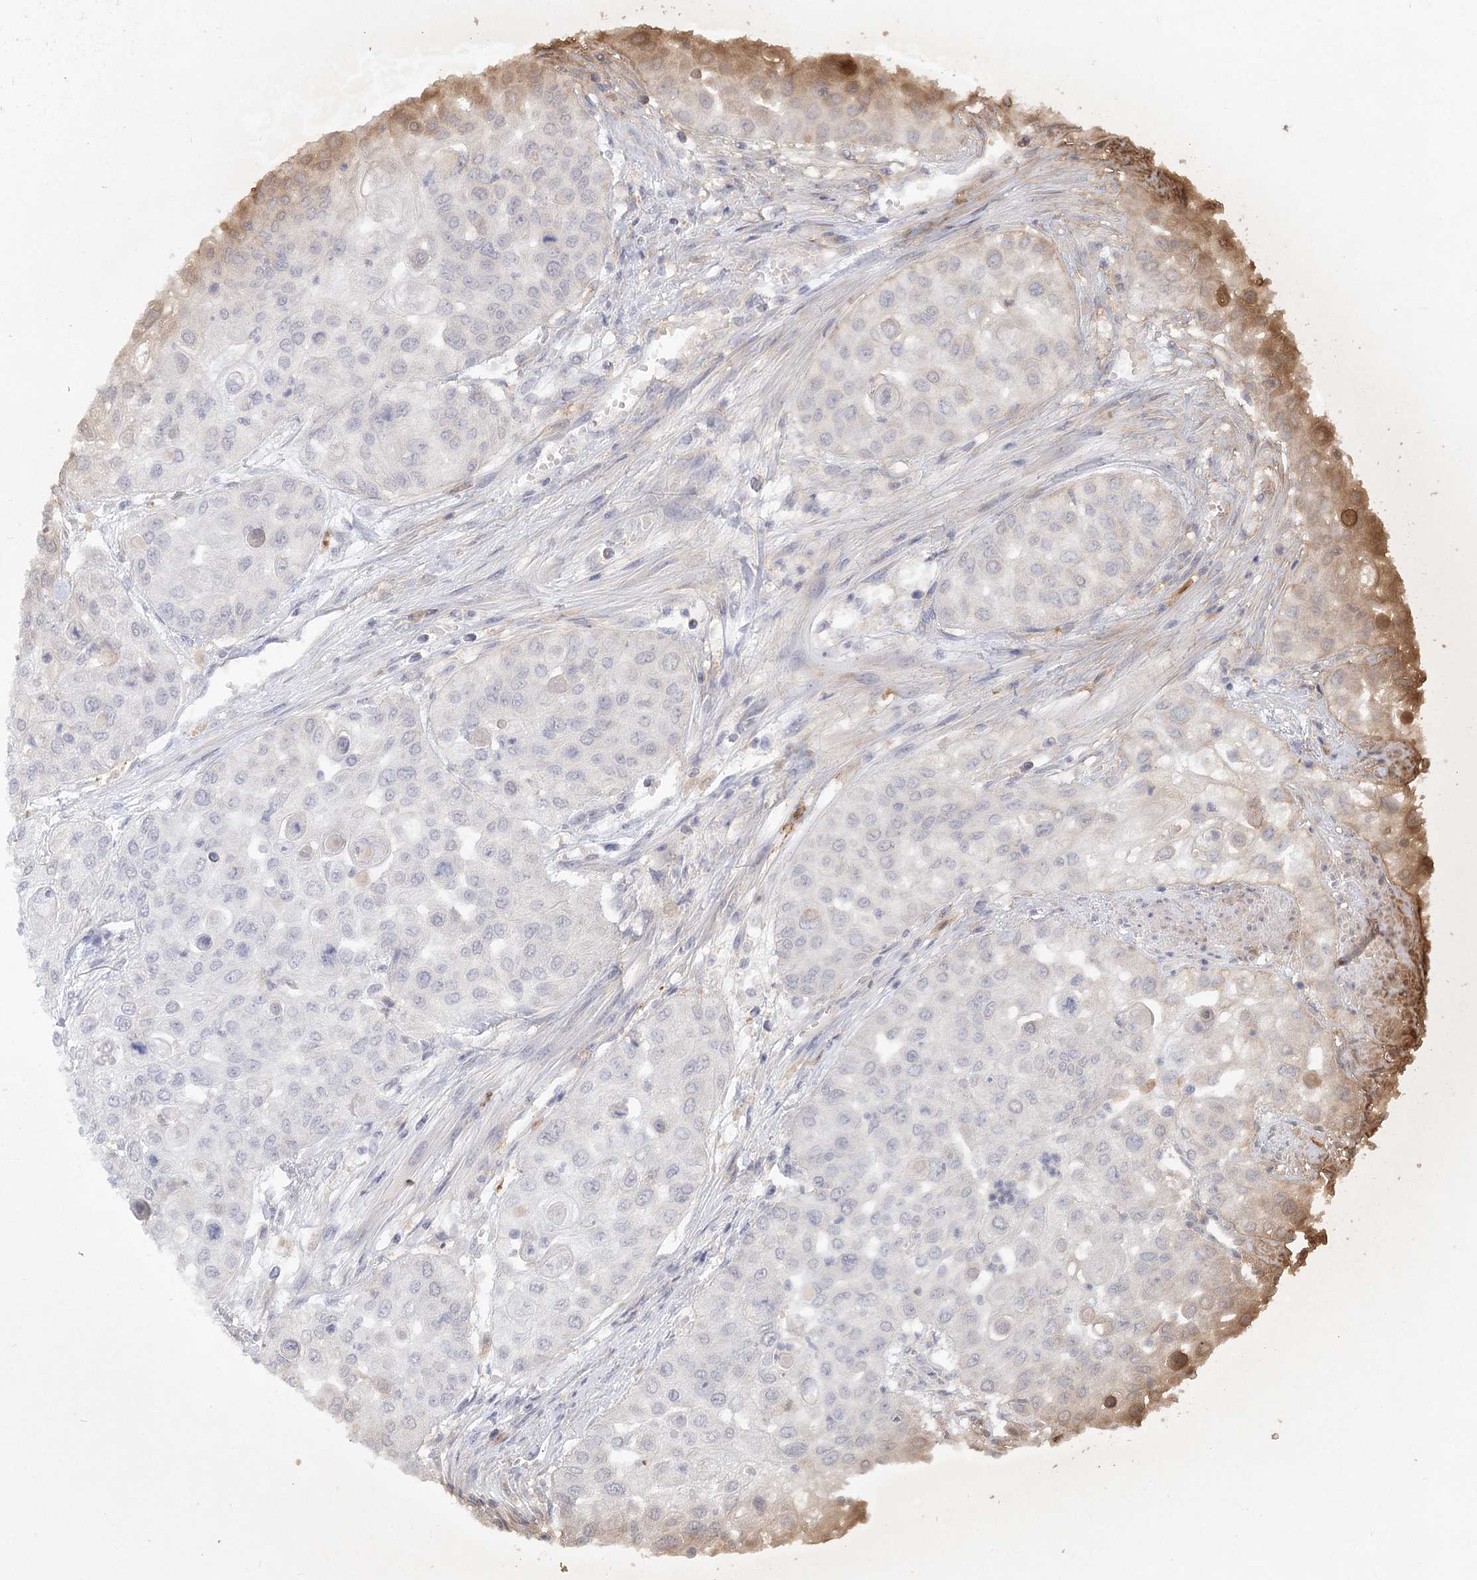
{"staining": {"intensity": "negative", "quantity": "none", "location": "none"}, "tissue": "urothelial cancer", "cell_type": "Tumor cells", "image_type": "cancer", "snomed": [{"axis": "morphology", "description": "Urothelial carcinoma, High grade"}, {"axis": "topography", "description": "Urinary bladder"}], "caption": "There is no significant staining in tumor cells of high-grade urothelial carcinoma.", "gene": "ARSI", "patient": {"sex": "female", "age": 79}}